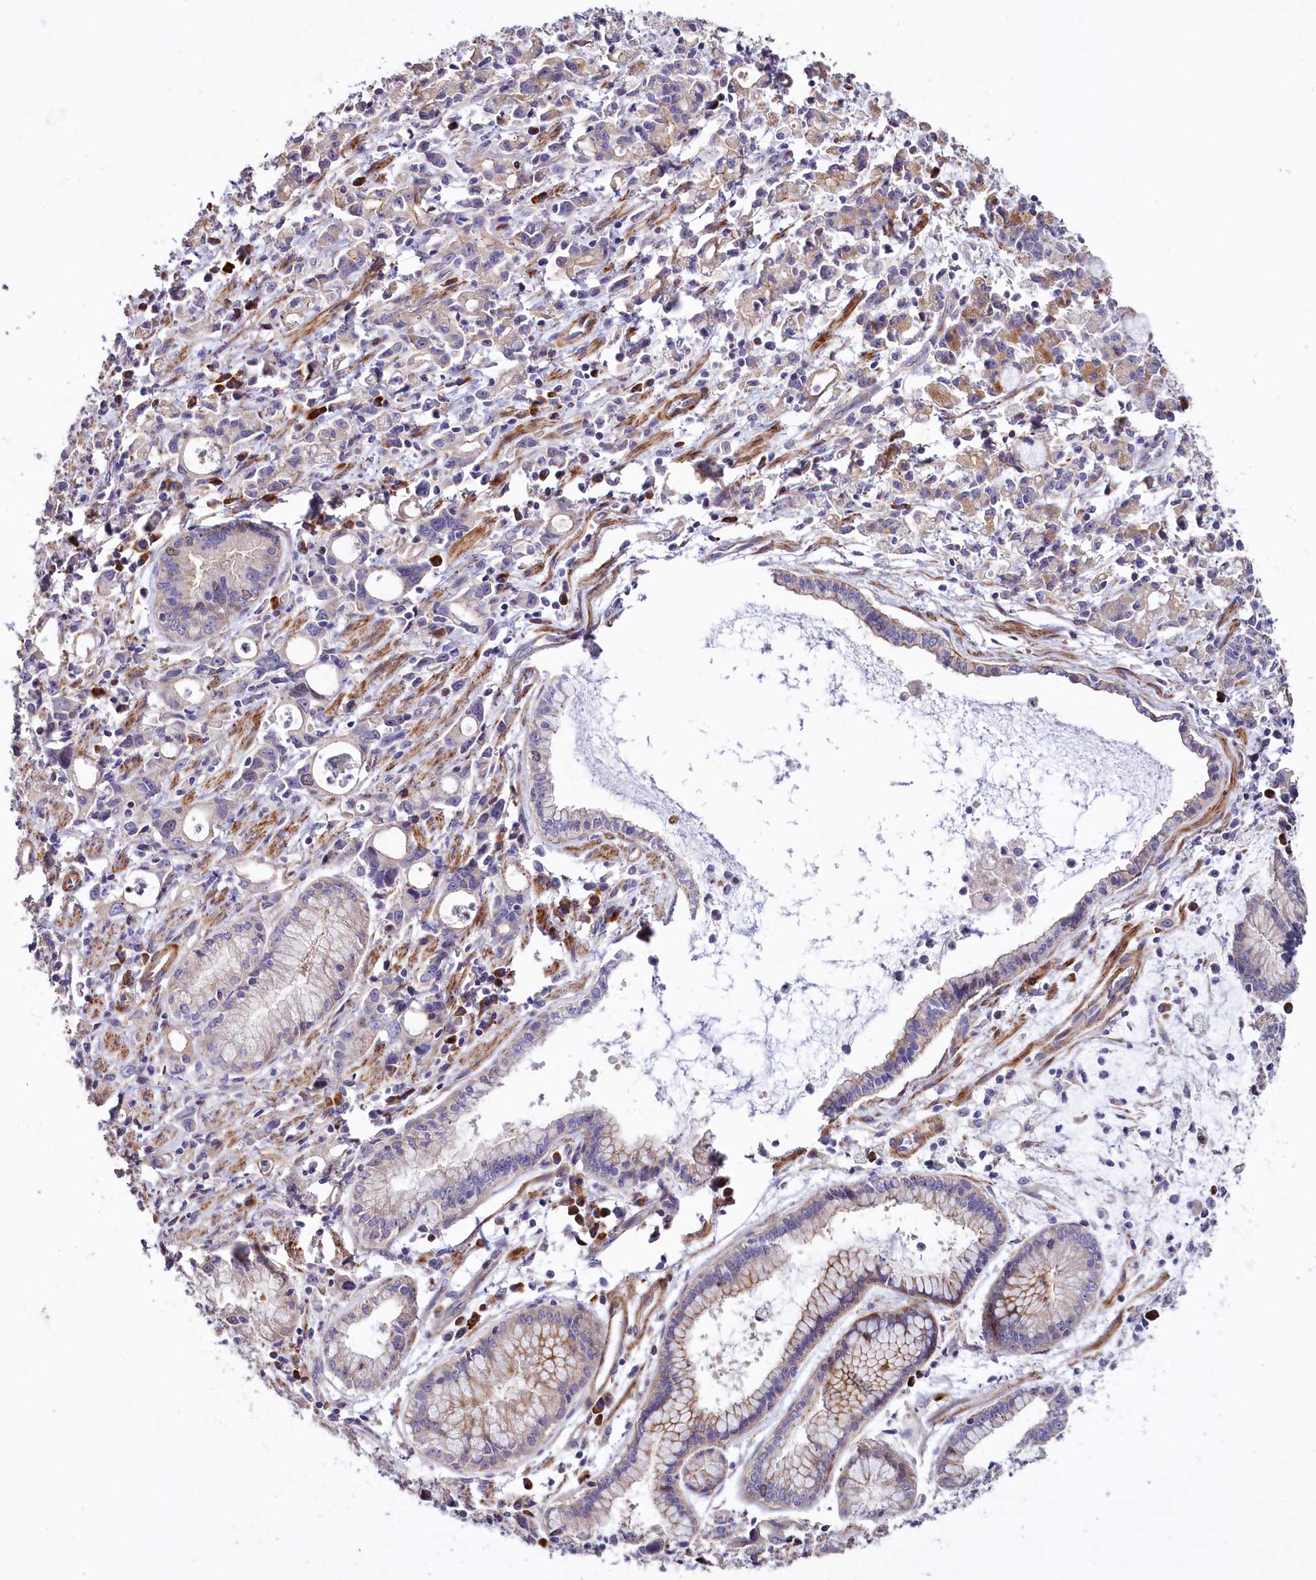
{"staining": {"intensity": "negative", "quantity": "none", "location": "none"}, "tissue": "stomach cancer", "cell_type": "Tumor cells", "image_type": "cancer", "snomed": [{"axis": "morphology", "description": "Adenocarcinoma, NOS"}, {"axis": "topography", "description": "Stomach, lower"}], "caption": "This photomicrograph is of stomach cancer (adenocarcinoma) stained with immunohistochemistry (IHC) to label a protein in brown with the nuclei are counter-stained blue. There is no staining in tumor cells.", "gene": "WNT8A", "patient": {"sex": "female", "age": 43}}